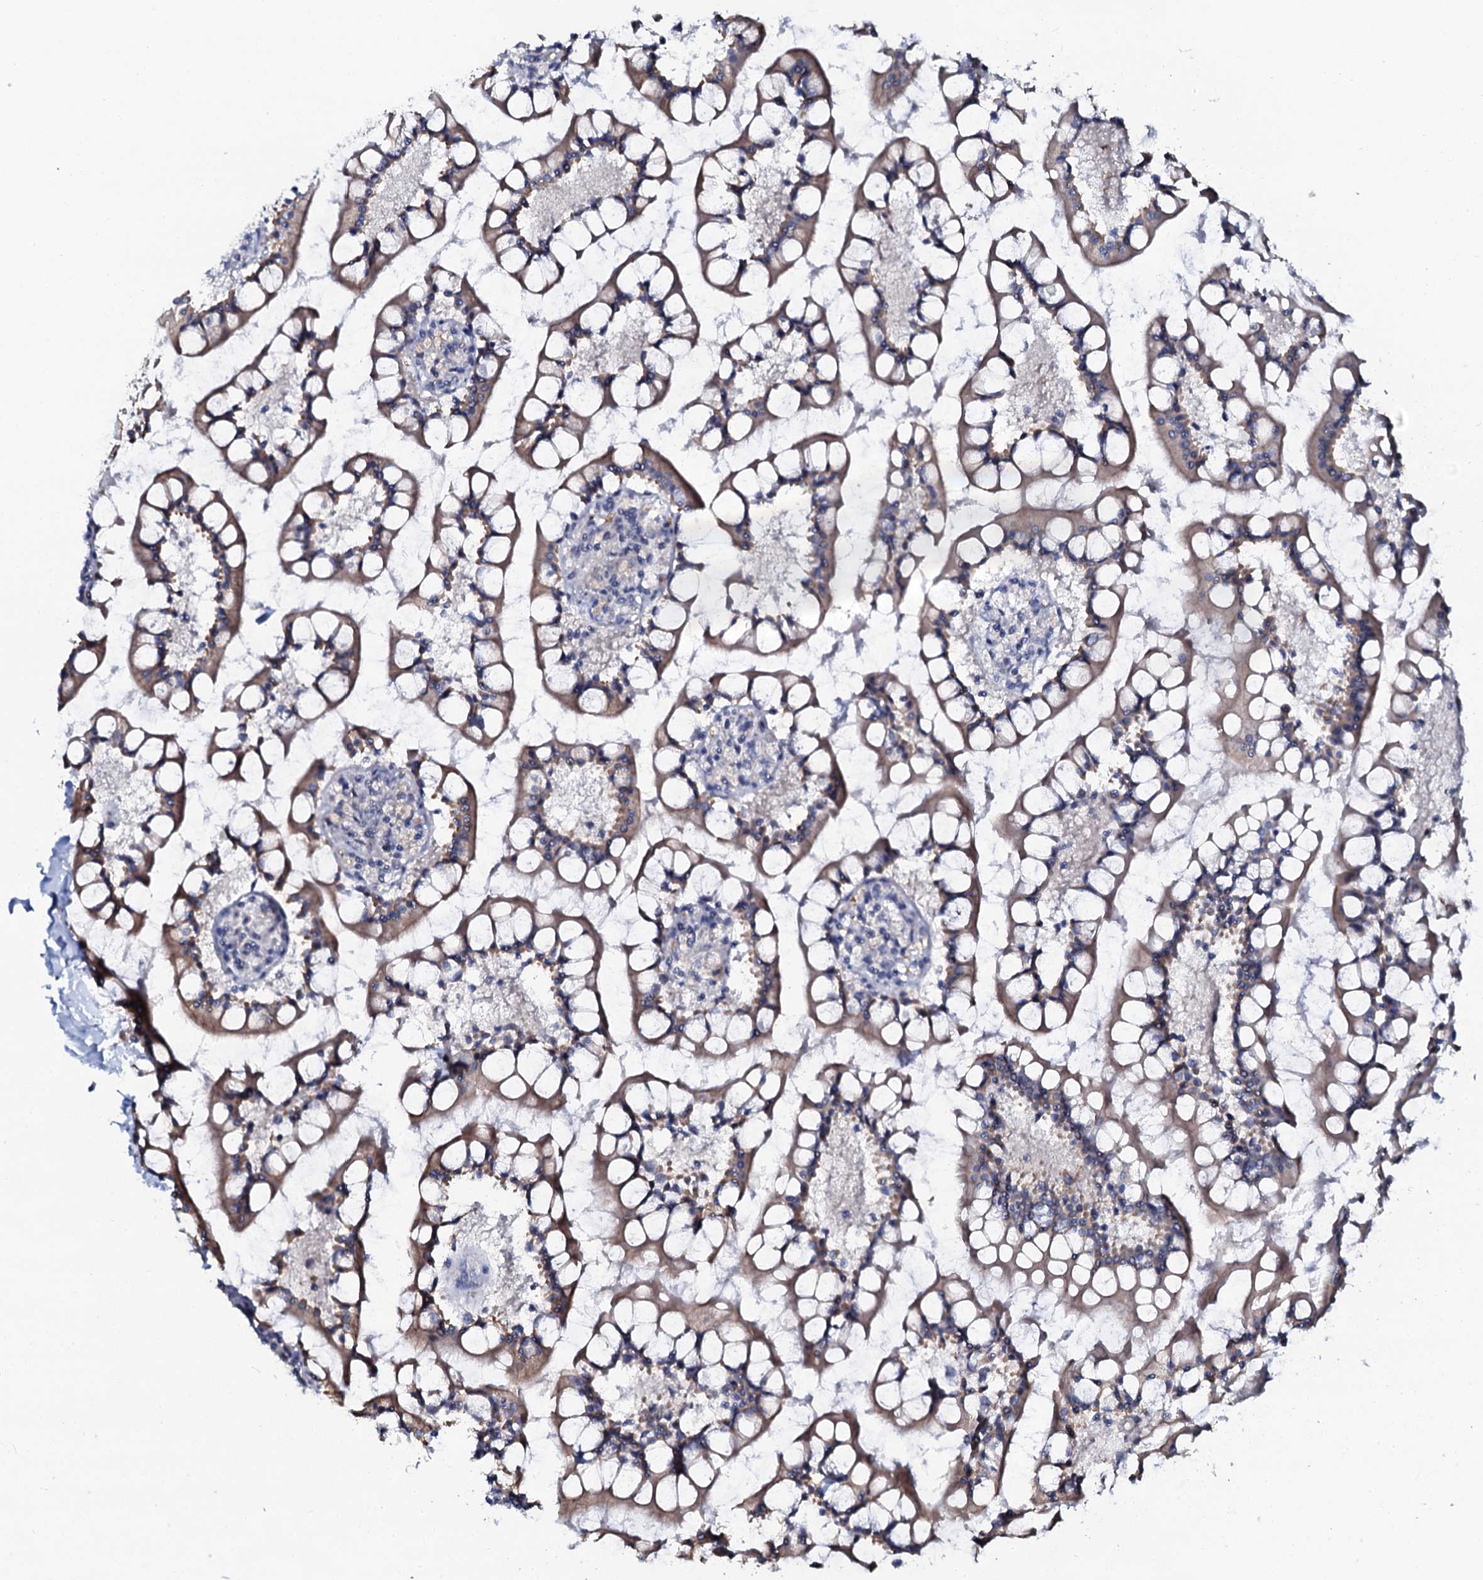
{"staining": {"intensity": "moderate", "quantity": ">75%", "location": "cytoplasmic/membranous"}, "tissue": "small intestine", "cell_type": "Glandular cells", "image_type": "normal", "snomed": [{"axis": "morphology", "description": "Normal tissue, NOS"}, {"axis": "topography", "description": "Small intestine"}], "caption": "Glandular cells reveal medium levels of moderate cytoplasmic/membranous positivity in about >75% of cells in normal human small intestine.", "gene": "C10orf88", "patient": {"sex": "male", "age": 52}}